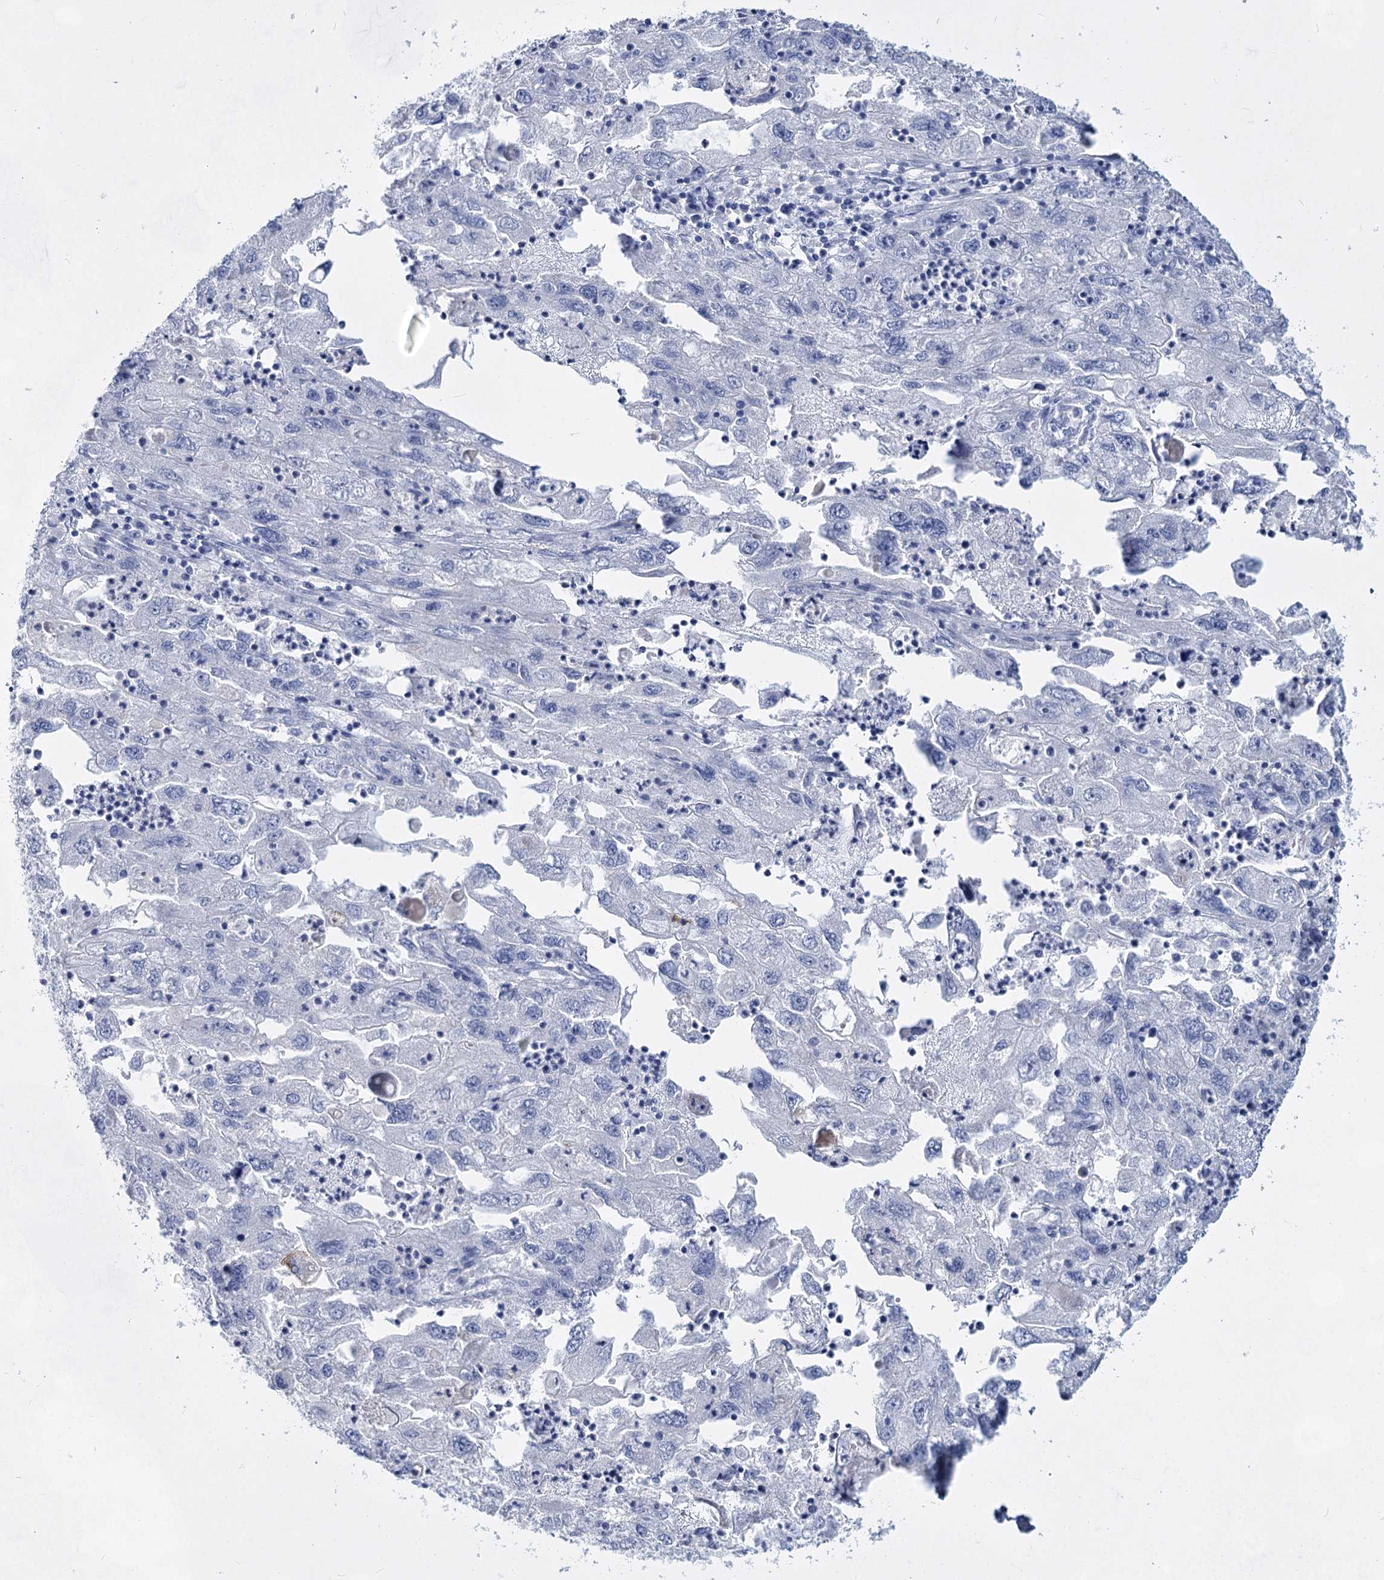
{"staining": {"intensity": "negative", "quantity": "none", "location": "none"}, "tissue": "endometrial cancer", "cell_type": "Tumor cells", "image_type": "cancer", "snomed": [{"axis": "morphology", "description": "Adenocarcinoma, NOS"}, {"axis": "topography", "description": "Endometrium"}], "caption": "A micrograph of endometrial adenocarcinoma stained for a protein reveals no brown staining in tumor cells.", "gene": "SLC17A2", "patient": {"sex": "female", "age": 49}}